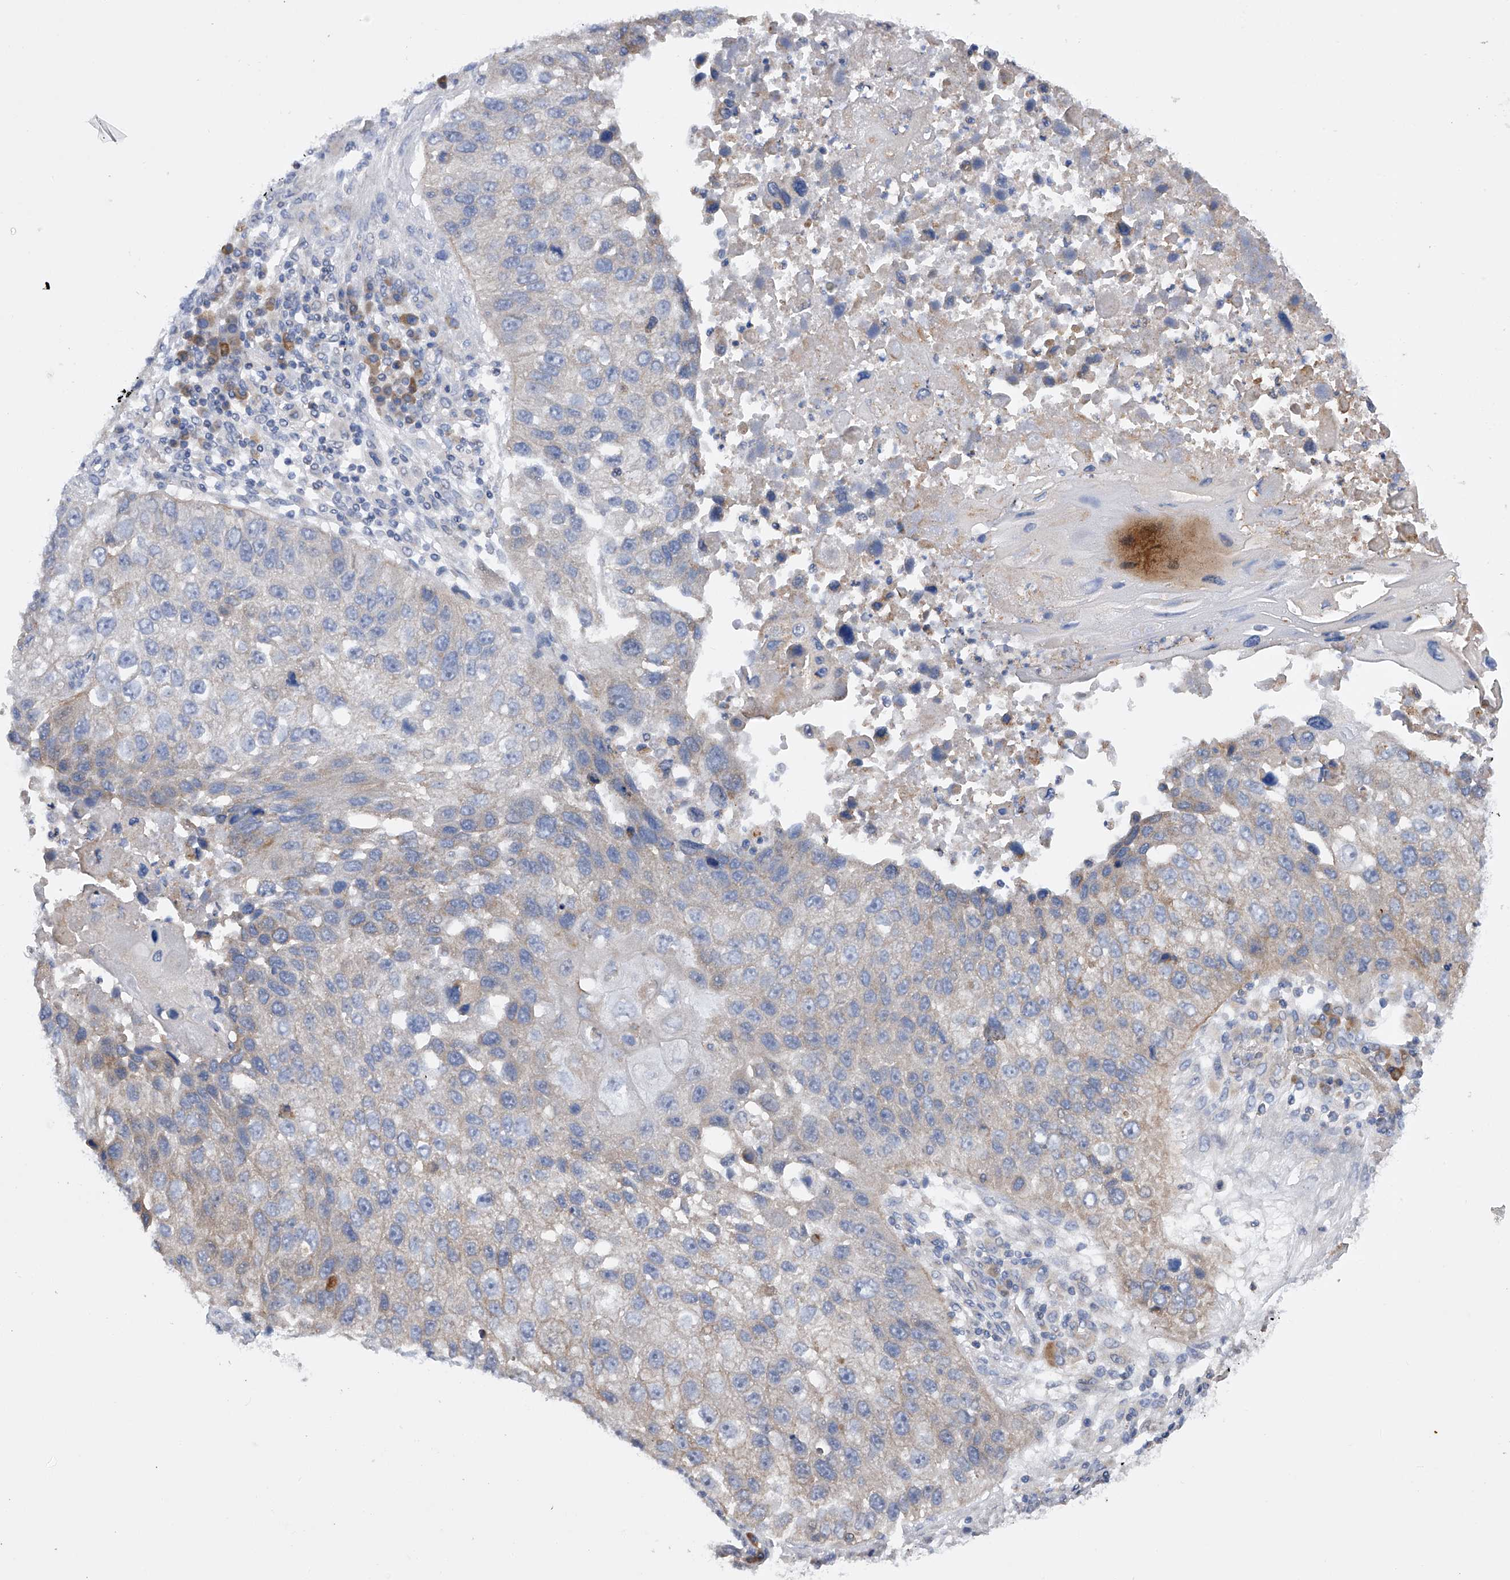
{"staining": {"intensity": "negative", "quantity": "none", "location": "none"}, "tissue": "lung cancer", "cell_type": "Tumor cells", "image_type": "cancer", "snomed": [{"axis": "morphology", "description": "Squamous cell carcinoma, NOS"}, {"axis": "topography", "description": "Lung"}], "caption": "DAB immunohistochemical staining of squamous cell carcinoma (lung) exhibits no significant staining in tumor cells.", "gene": "MLYCD", "patient": {"sex": "male", "age": 61}}